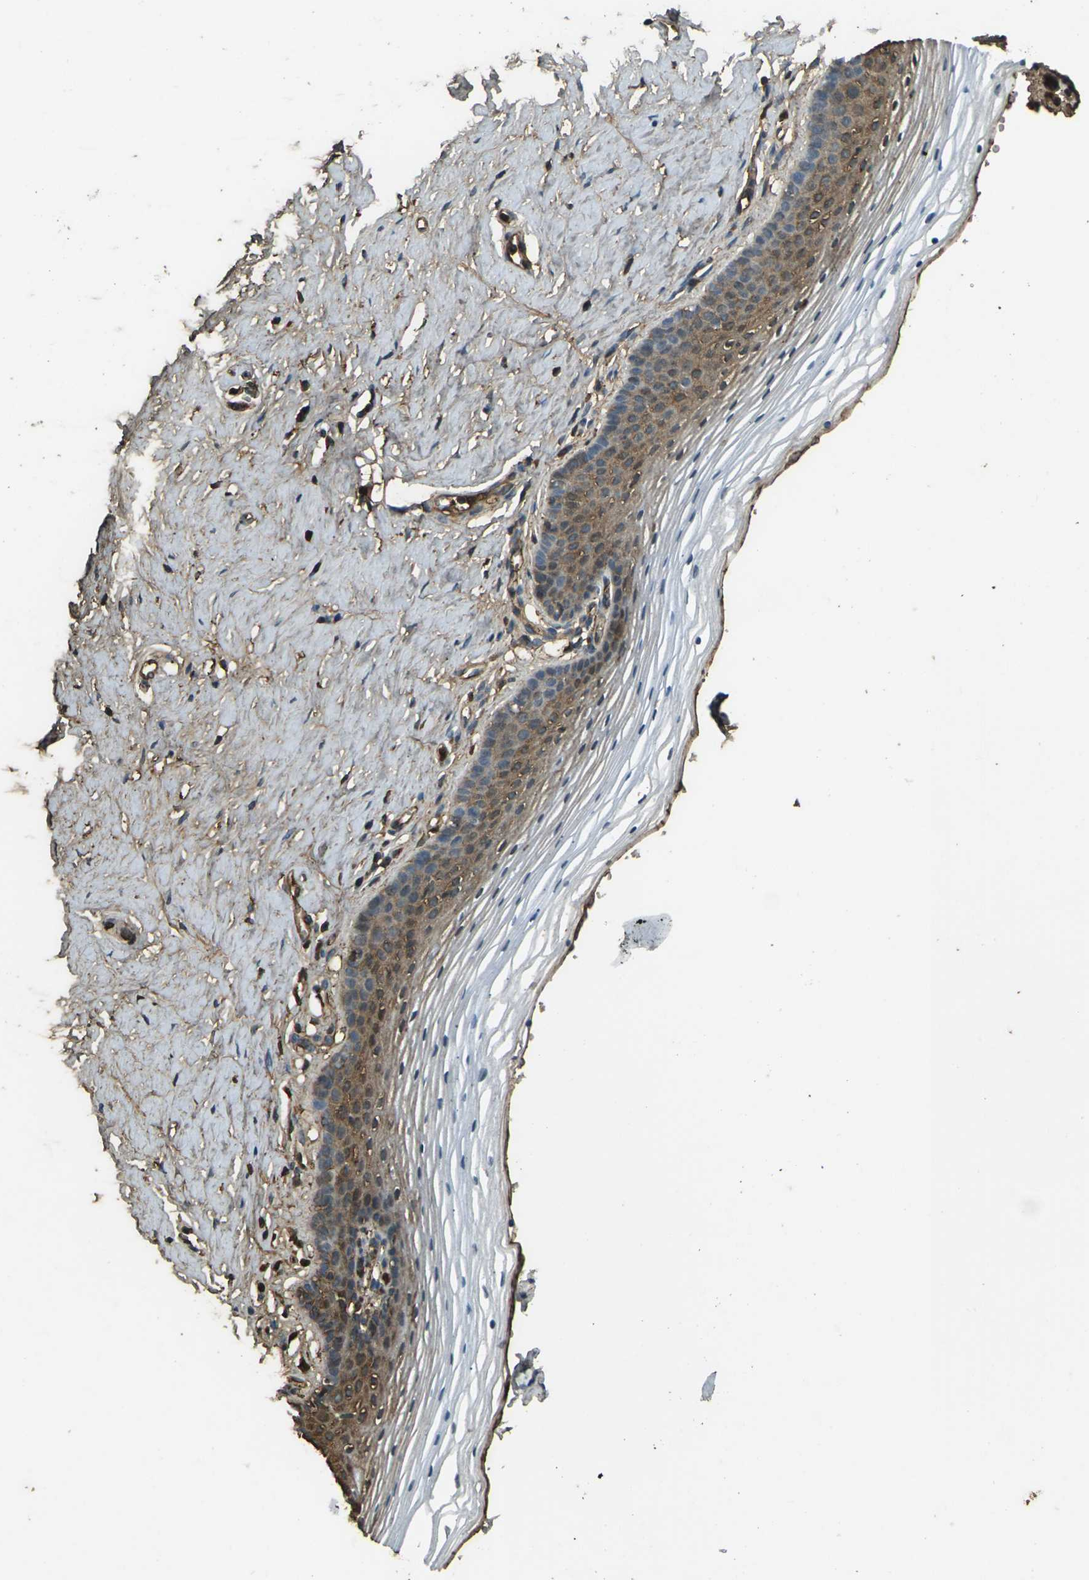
{"staining": {"intensity": "moderate", "quantity": "25%-75%", "location": "cytoplasmic/membranous"}, "tissue": "vagina", "cell_type": "Squamous epithelial cells", "image_type": "normal", "snomed": [{"axis": "morphology", "description": "Normal tissue, NOS"}, {"axis": "topography", "description": "Vagina"}], "caption": "A brown stain highlights moderate cytoplasmic/membranous expression of a protein in squamous epithelial cells of benign vagina. (DAB (3,3'-diaminobenzidine) IHC, brown staining for protein, blue staining for nuclei).", "gene": "CYP1B1", "patient": {"sex": "female", "age": 32}}